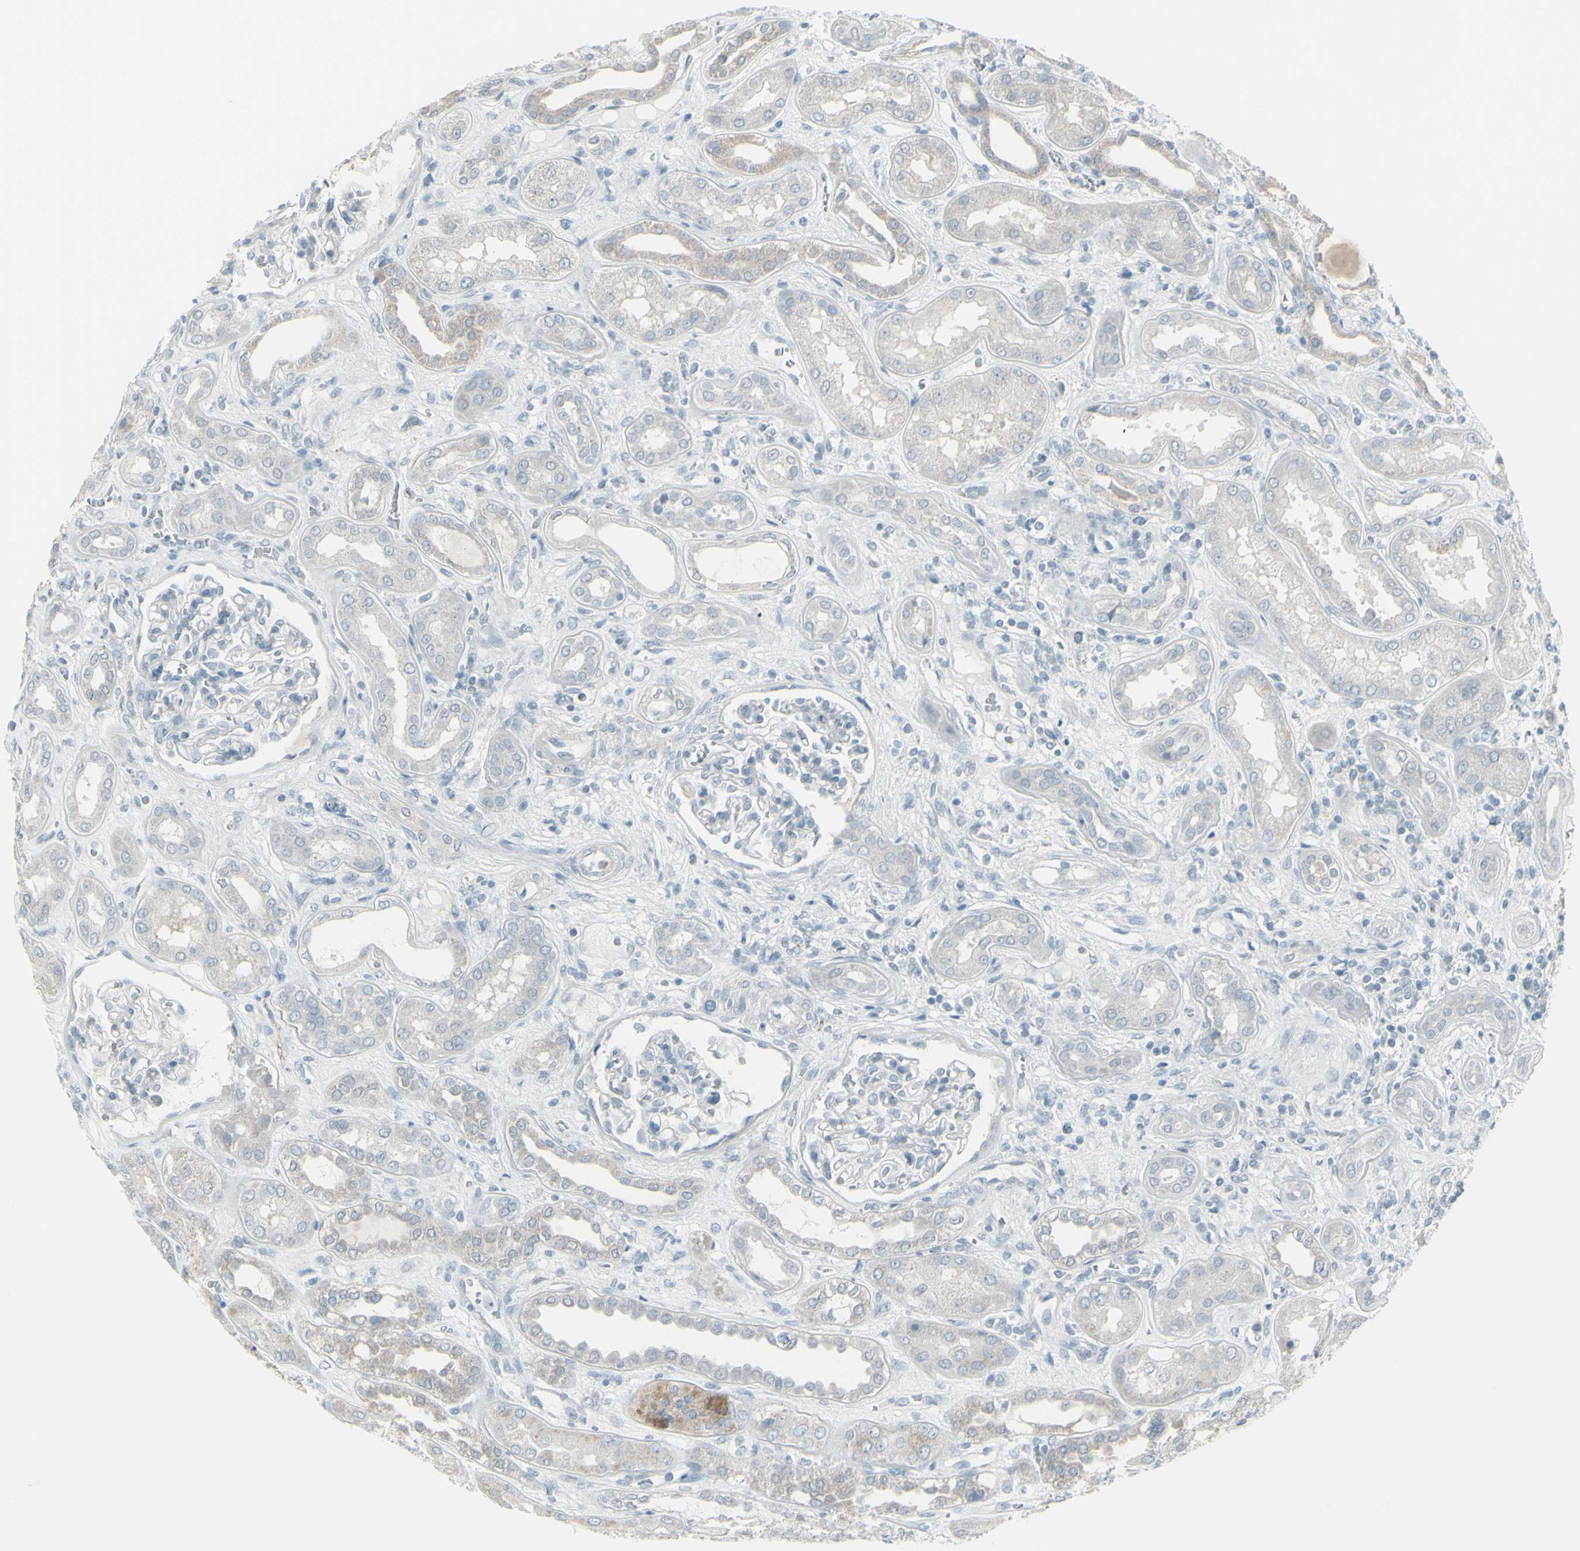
{"staining": {"intensity": "negative", "quantity": "none", "location": "none"}, "tissue": "kidney", "cell_type": "Cells in glomeruli", "image_type": "normal", "snomed": [{"axis": "morphology", "description": "Normal tissue, NOS"}, {"axis": "topography", "description": "Kidney"}], "caption": "IHC micrograph of normal human kidney stained for a protein (brown), which exhibits no expression in cells in glomeruli. The staining was performed using DAB (3,3'-diaminobenzidine) to visualize the protein expression in brown, while the nuclei were stained in blue with hematoxylin (Magnification: 20x).", "gene": "RAB3A", "patient": {"sex": "male", "age": 59}}